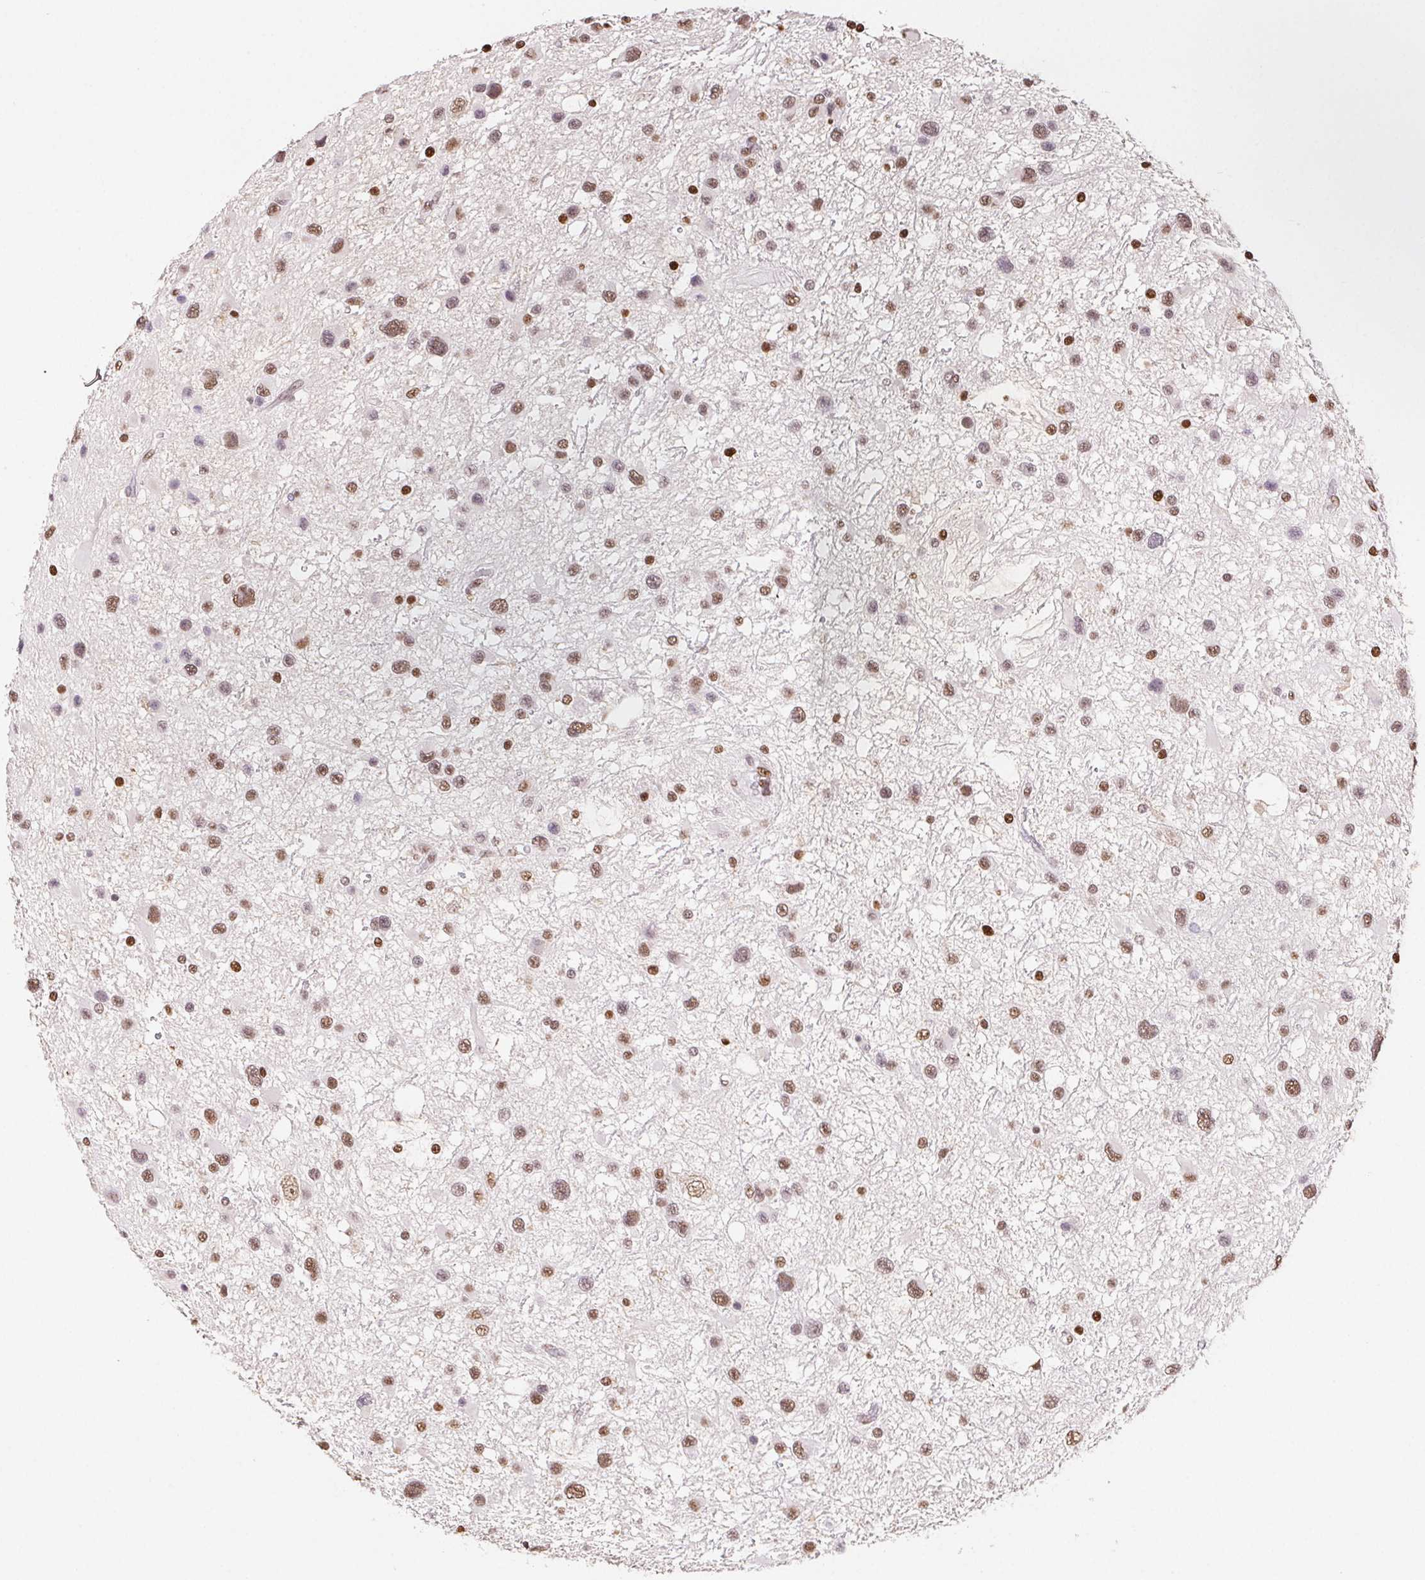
{"staining": {"intensity": "moderate", "quantity": "25%-75%", "location": "nuclear"}, "tissue": "glioma", "cell_type": "Tumor cells", "image_type": "cancer", "snomed": [{"axis": "morphology", "description": "Glioma, malignant, Low grade"}, {"axis": "topography", "description": "Brain"}], "caption": "Human malignant glioma (low-grade) stained with a brown dye displays moderate nuclear positive positivity in about 25%-75% of tumor cells.", "gene": "SET", "patient": {"sex": "female", "age": 32}}